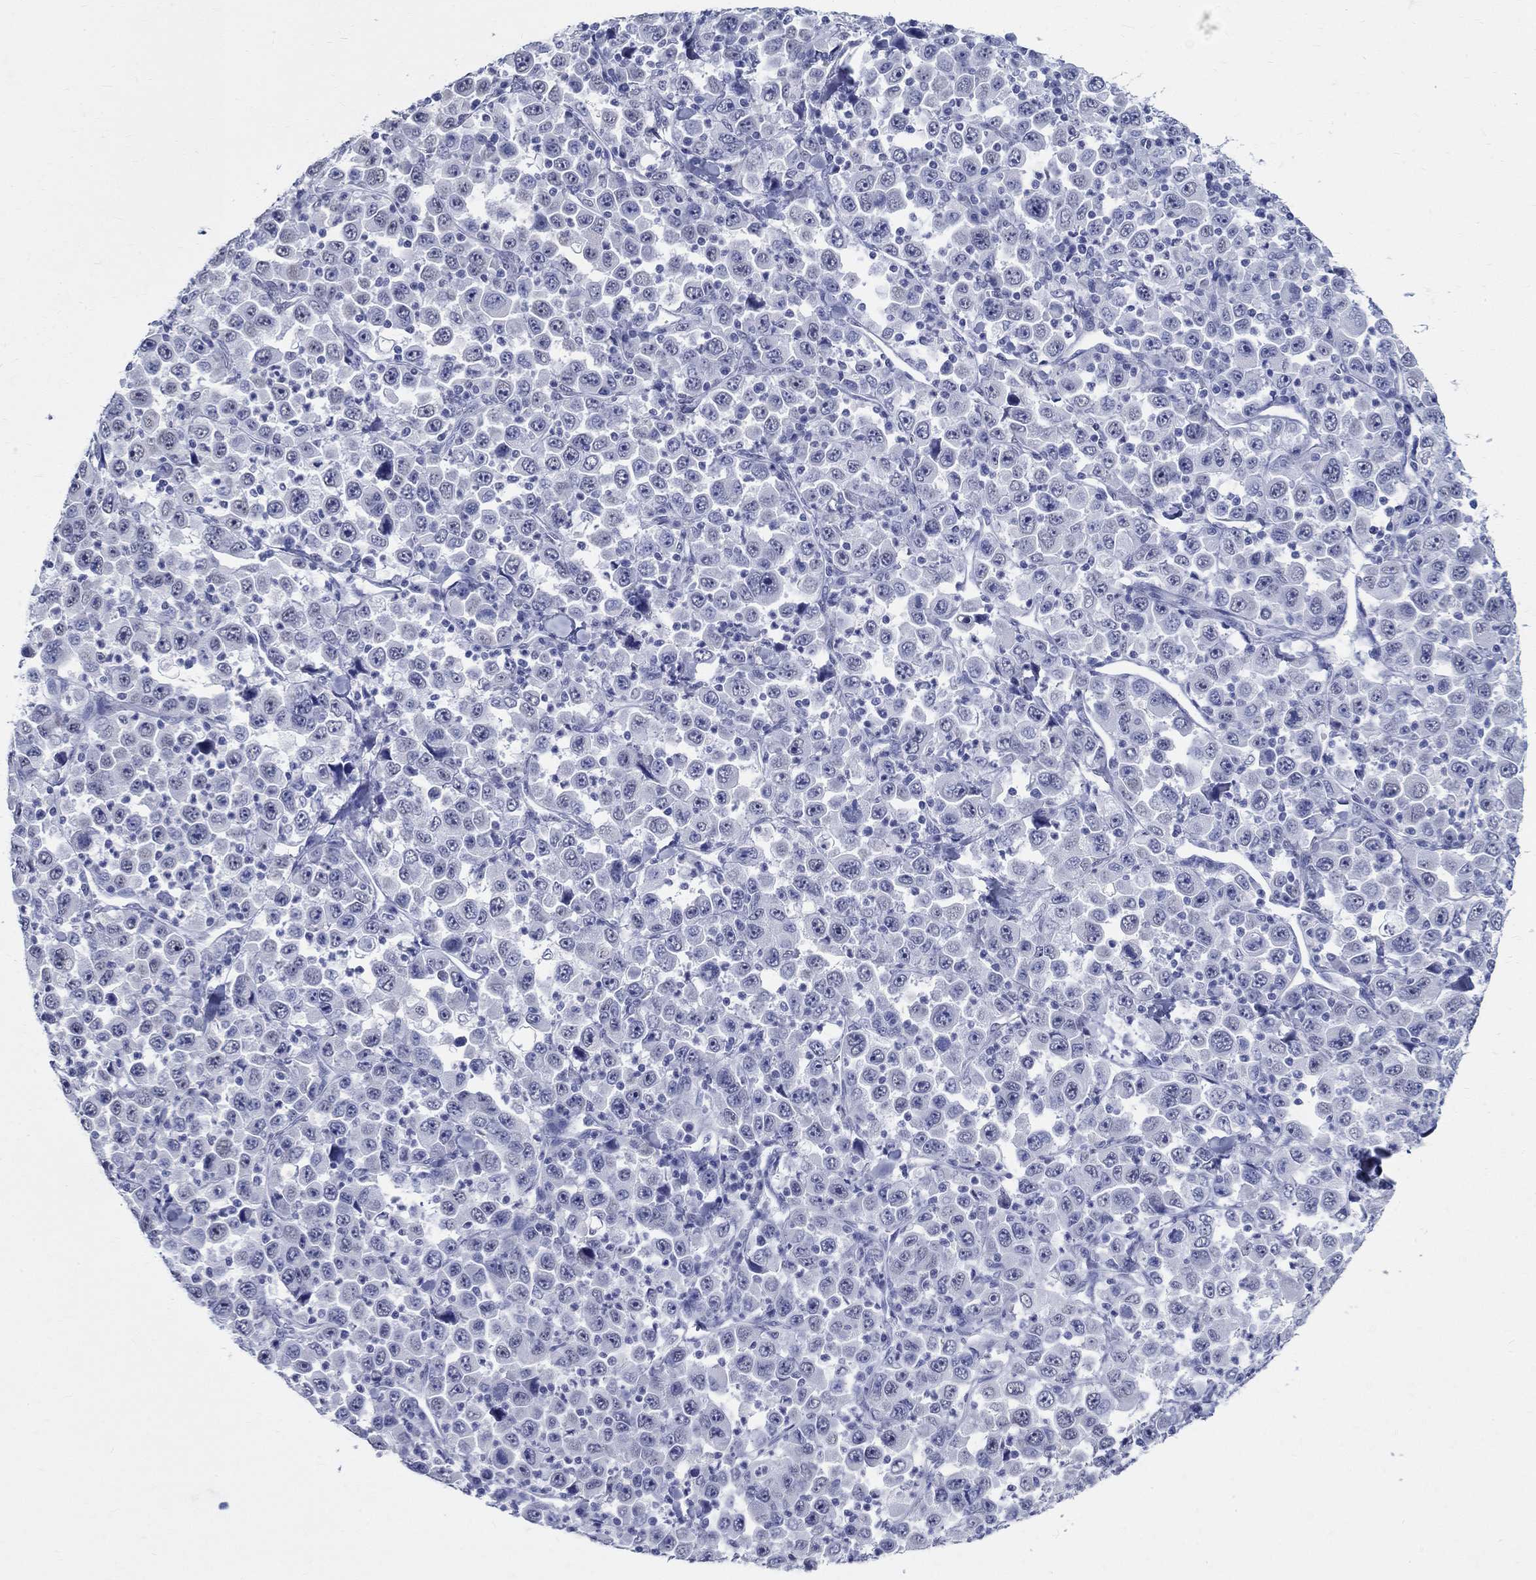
{"staining": {"intensity": "negative", "quantity": "none", "location": "none"}, "tissue": "stomach cancer", "cell_type": "Tumor cells", "image_type": "cancer", "snomed": [{"axis": "morphology", "description": "Normal tissue, NOS"}, {"axis": "morphology", "description": "Adenocarcinoma, NOS"}, {"axis": "topography", "description": "Stomach, upper"}, {"axis": "topography", "description": "Stomach"}], "caption": "The immunohistochemistry (IHC) micrograph has no significant staining in tumor cells of stomach adenocarcinoma tissue. Nuclei are stained in blue.", "gene": "TSPAN16", "patient": {"sex": "male", "age": 59}}